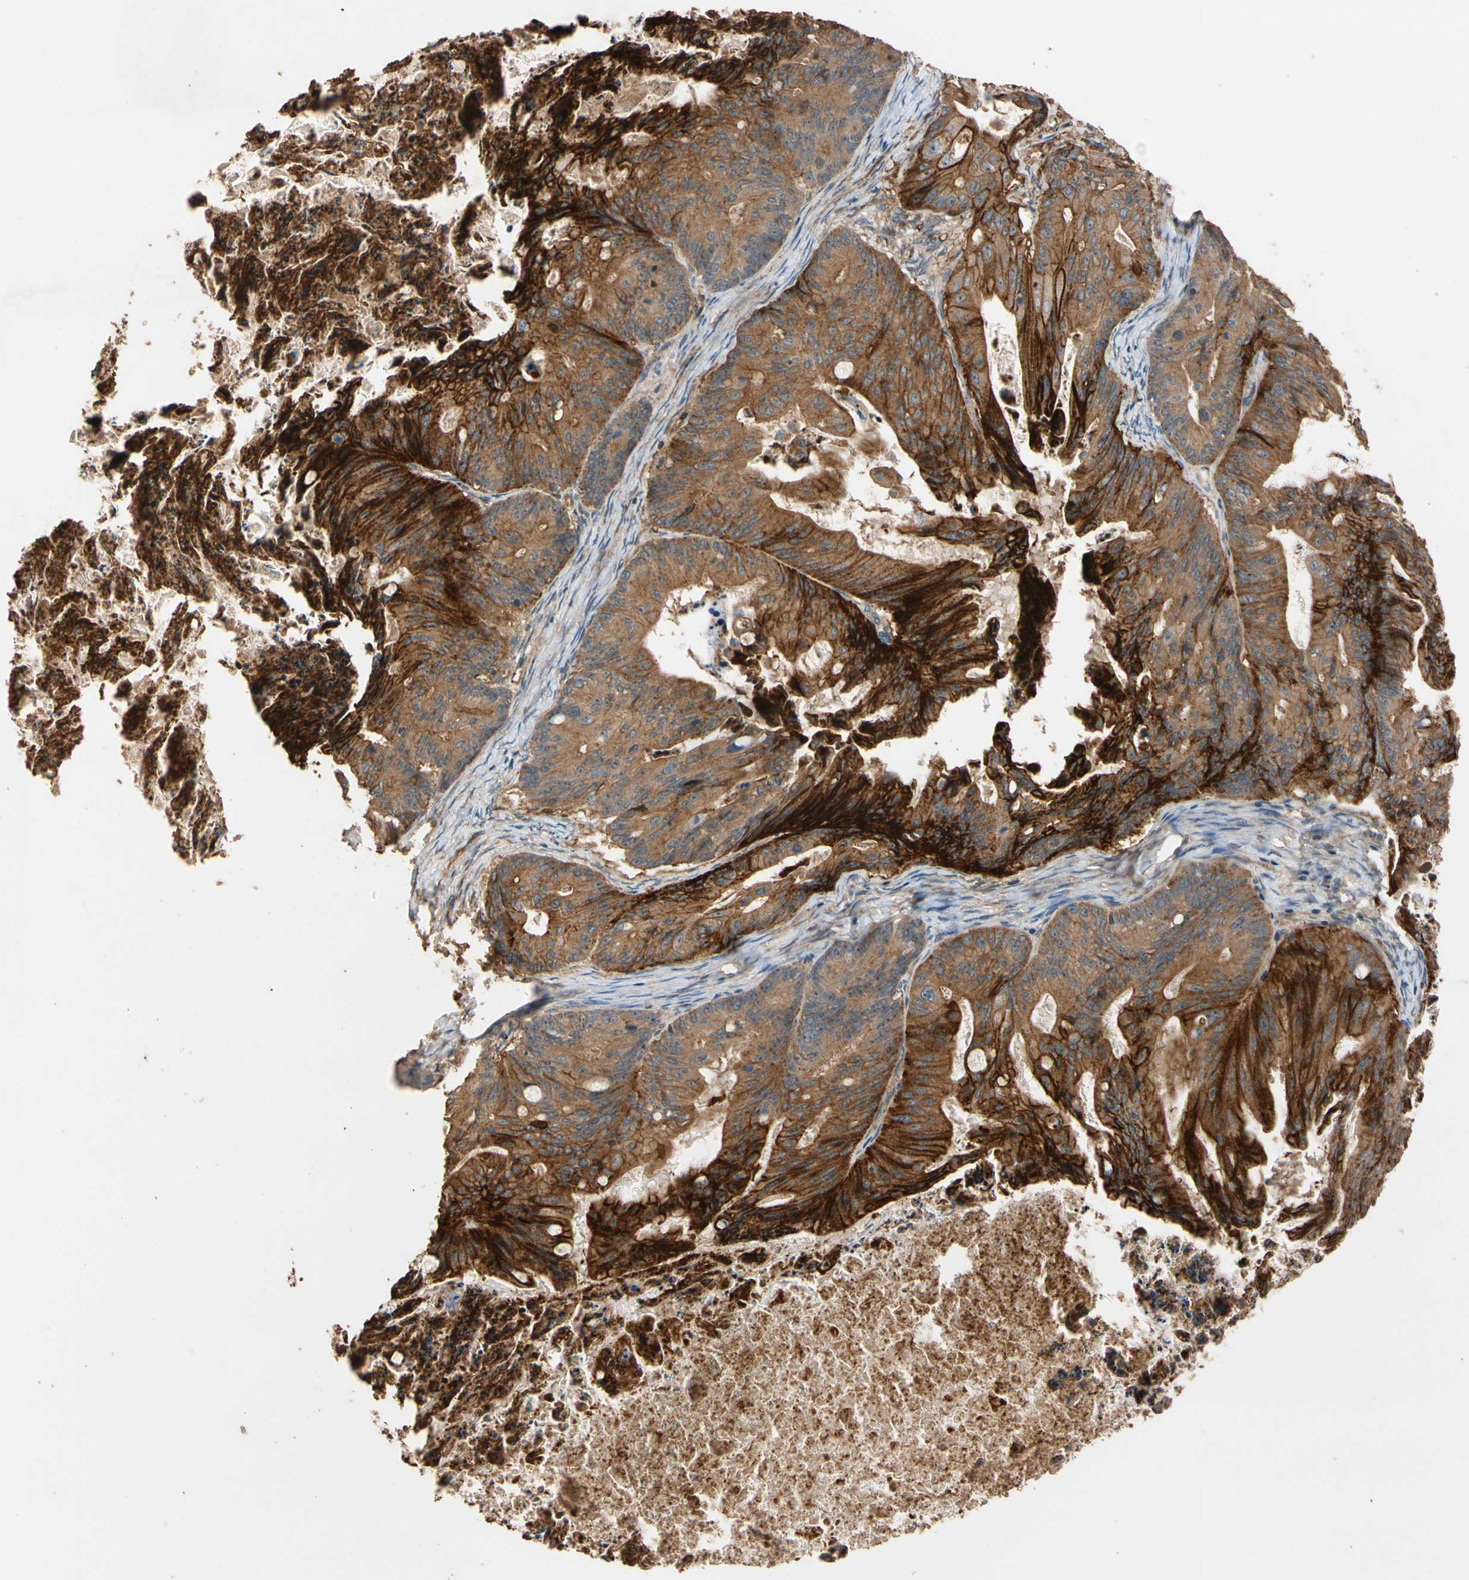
{"staining": {"intensity": "strong", "quantity": ">75%", "location": "cytoplasmic/membranous"}, "tissue": "ovarian cancer", "cell_type": "Tumor cells", "image_type": "cancer", "snomed": [{"axis": "morphology", "description": "Cystadenocarcinoma, mucinous, NOS"}, {"axis": "topography", "description": "Ovary"}], "caption": "Human ovarian cancer stained for a protein (brown) demonstrates strong cytoplasmic/membranous positive positivity in approximately >75% of tumor cells.", "gene": "MGRN1", "patient": {"sex": "female", "age": 37}}